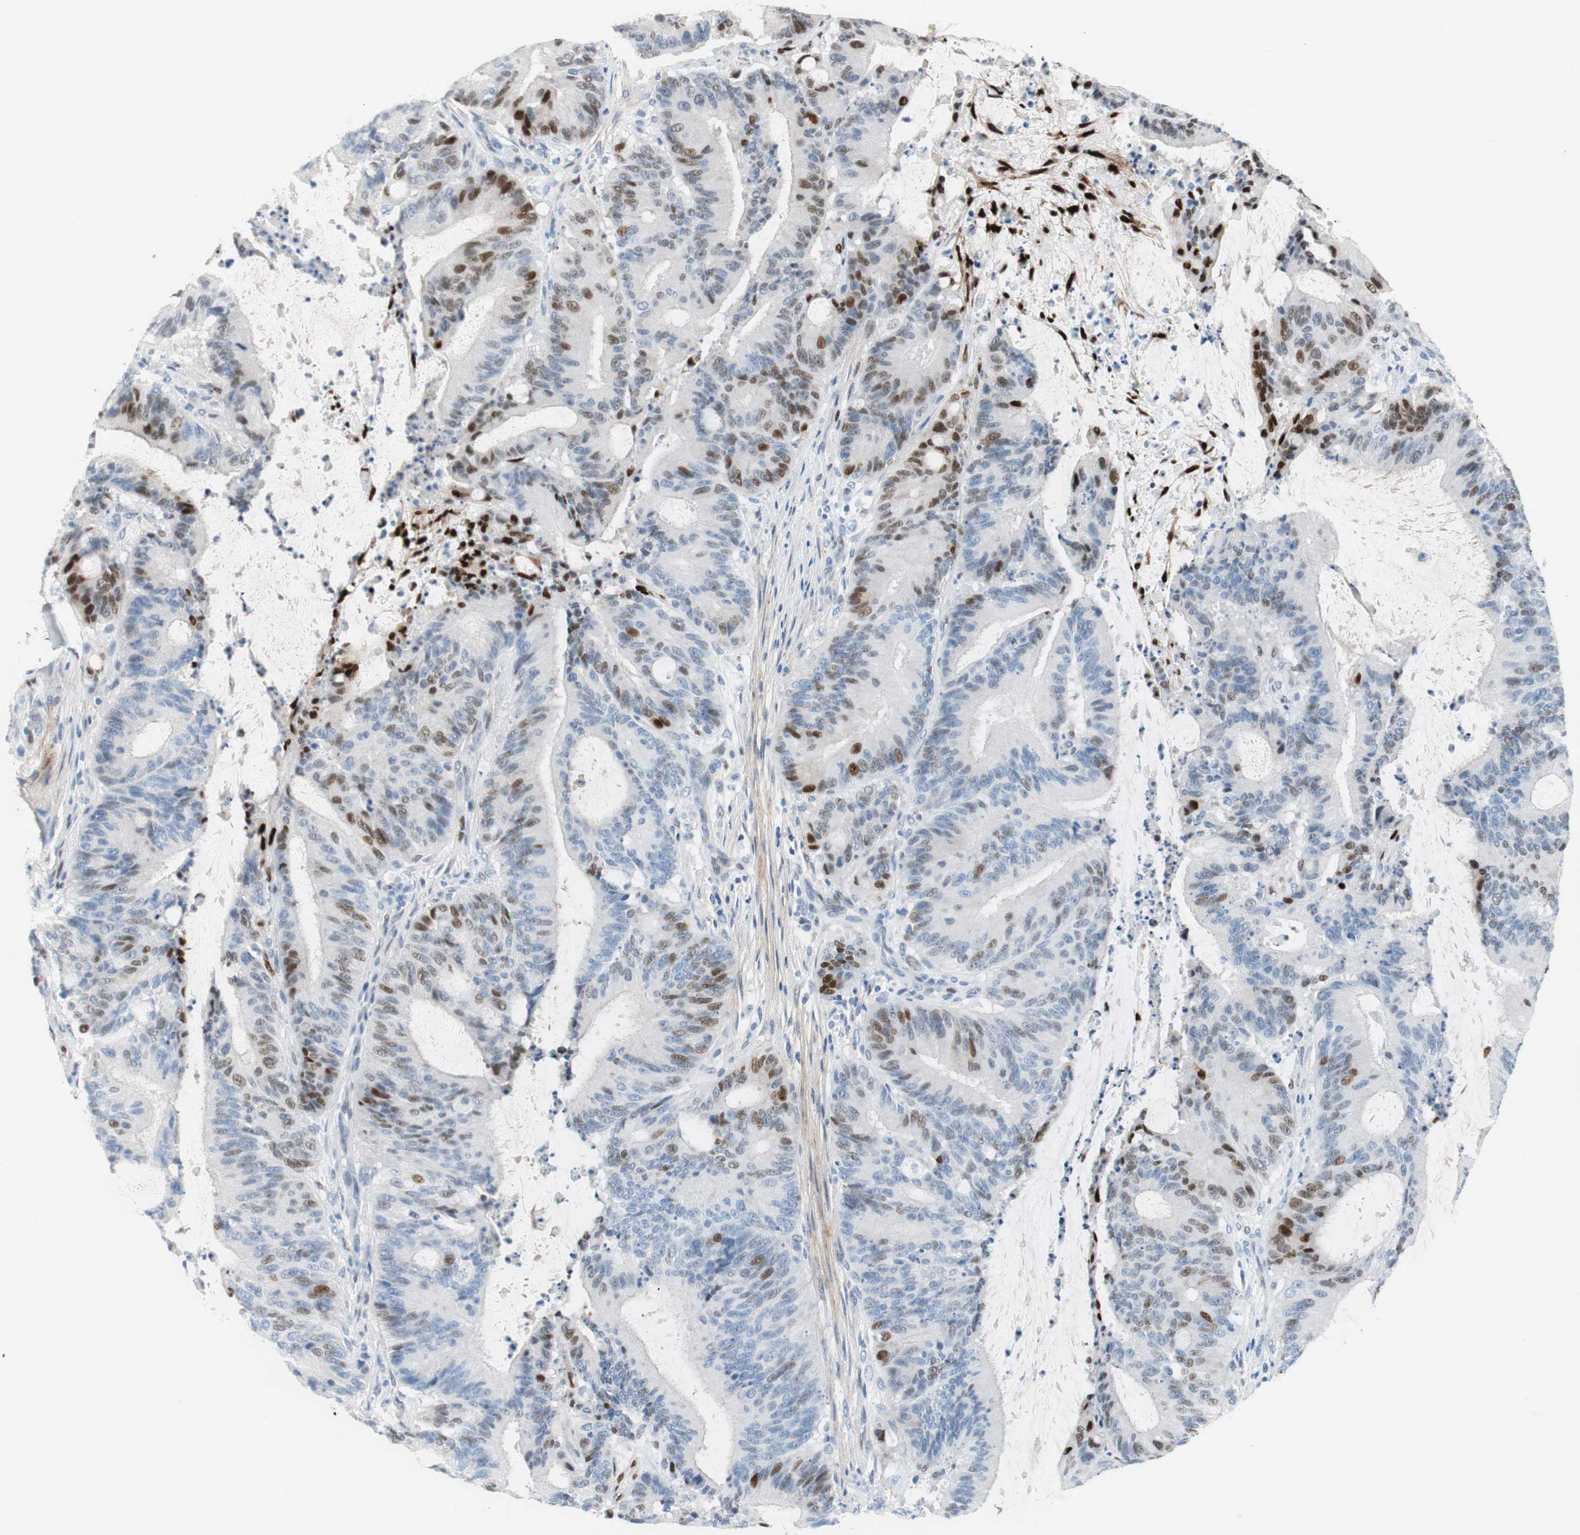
{"staining": {"intensity": "moderate", "quantity": "<25%", "location": "nuclear"}, "tissue": "liver cancer", "cell_type": "Tumor cells", "image_type": "cancer", "snomed": [{"axis": "morphology", "description": "Cholangiocarcinoma"}, {"axis": "topography", "description": "Liver"}], "caption": "Liver cancer stained with a protein marker reveals moderate staining in tumor cells.", "gene": "FOSL1", "patient": {"sex": "female", "age": 73}}